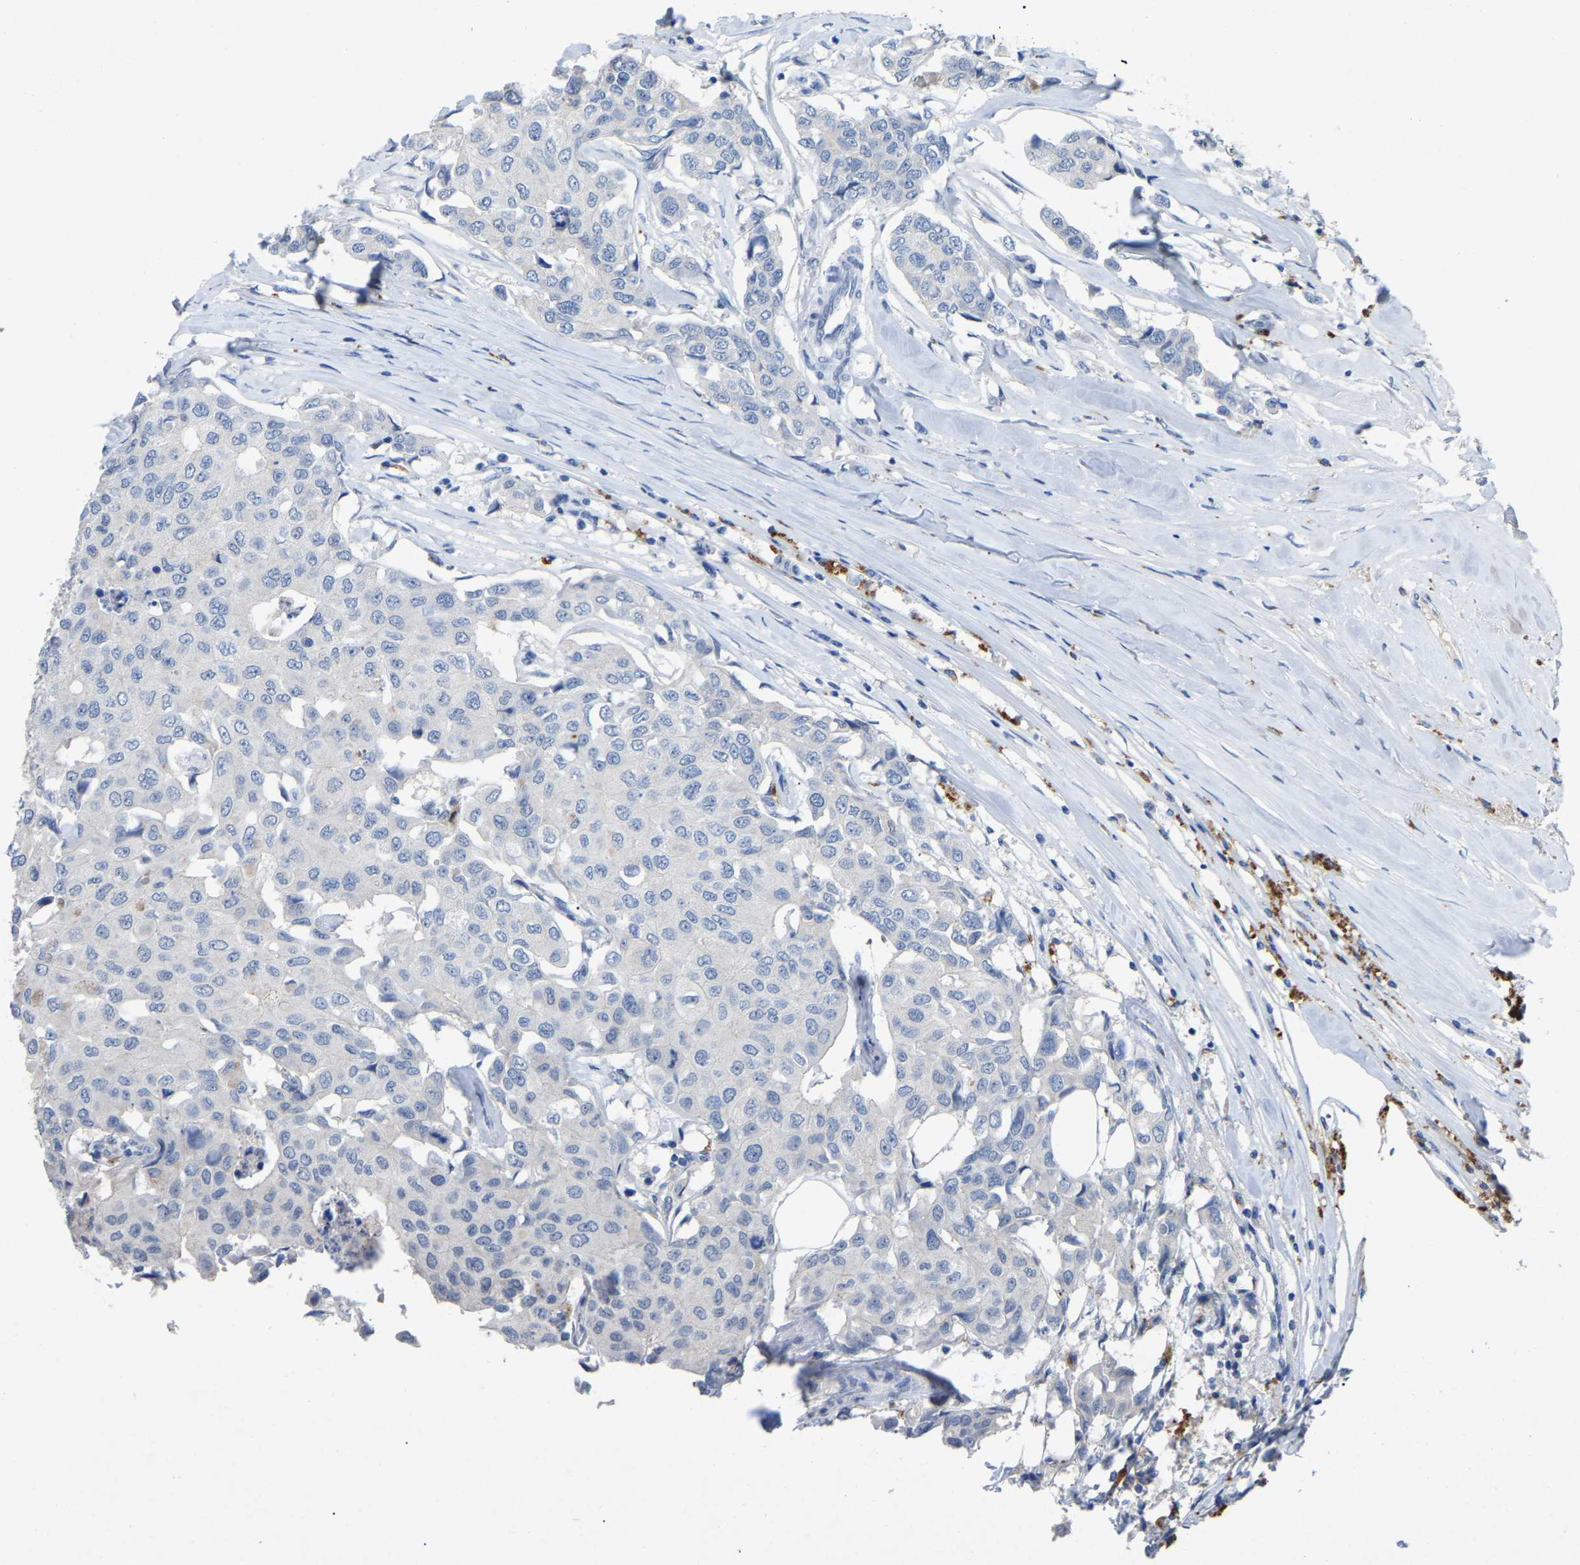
{"staining": {"intensity": "negative", "quantity": "none", "location": "none"}, "tissue": "breast cancer", "cell_type": "Tumor cells", "image_type": "cancer", "snomed": [{"axis": "morphology", "description": "Duct carcinoma"}, {"axis": "topography", "description": "Breast"}], "caption": "Human breast intraductal carcinoma stained for a protein using IHC displays no staining in tumor cells.", "gene": "SMPD2", "patient": {"sex": "female", "age": 80}}